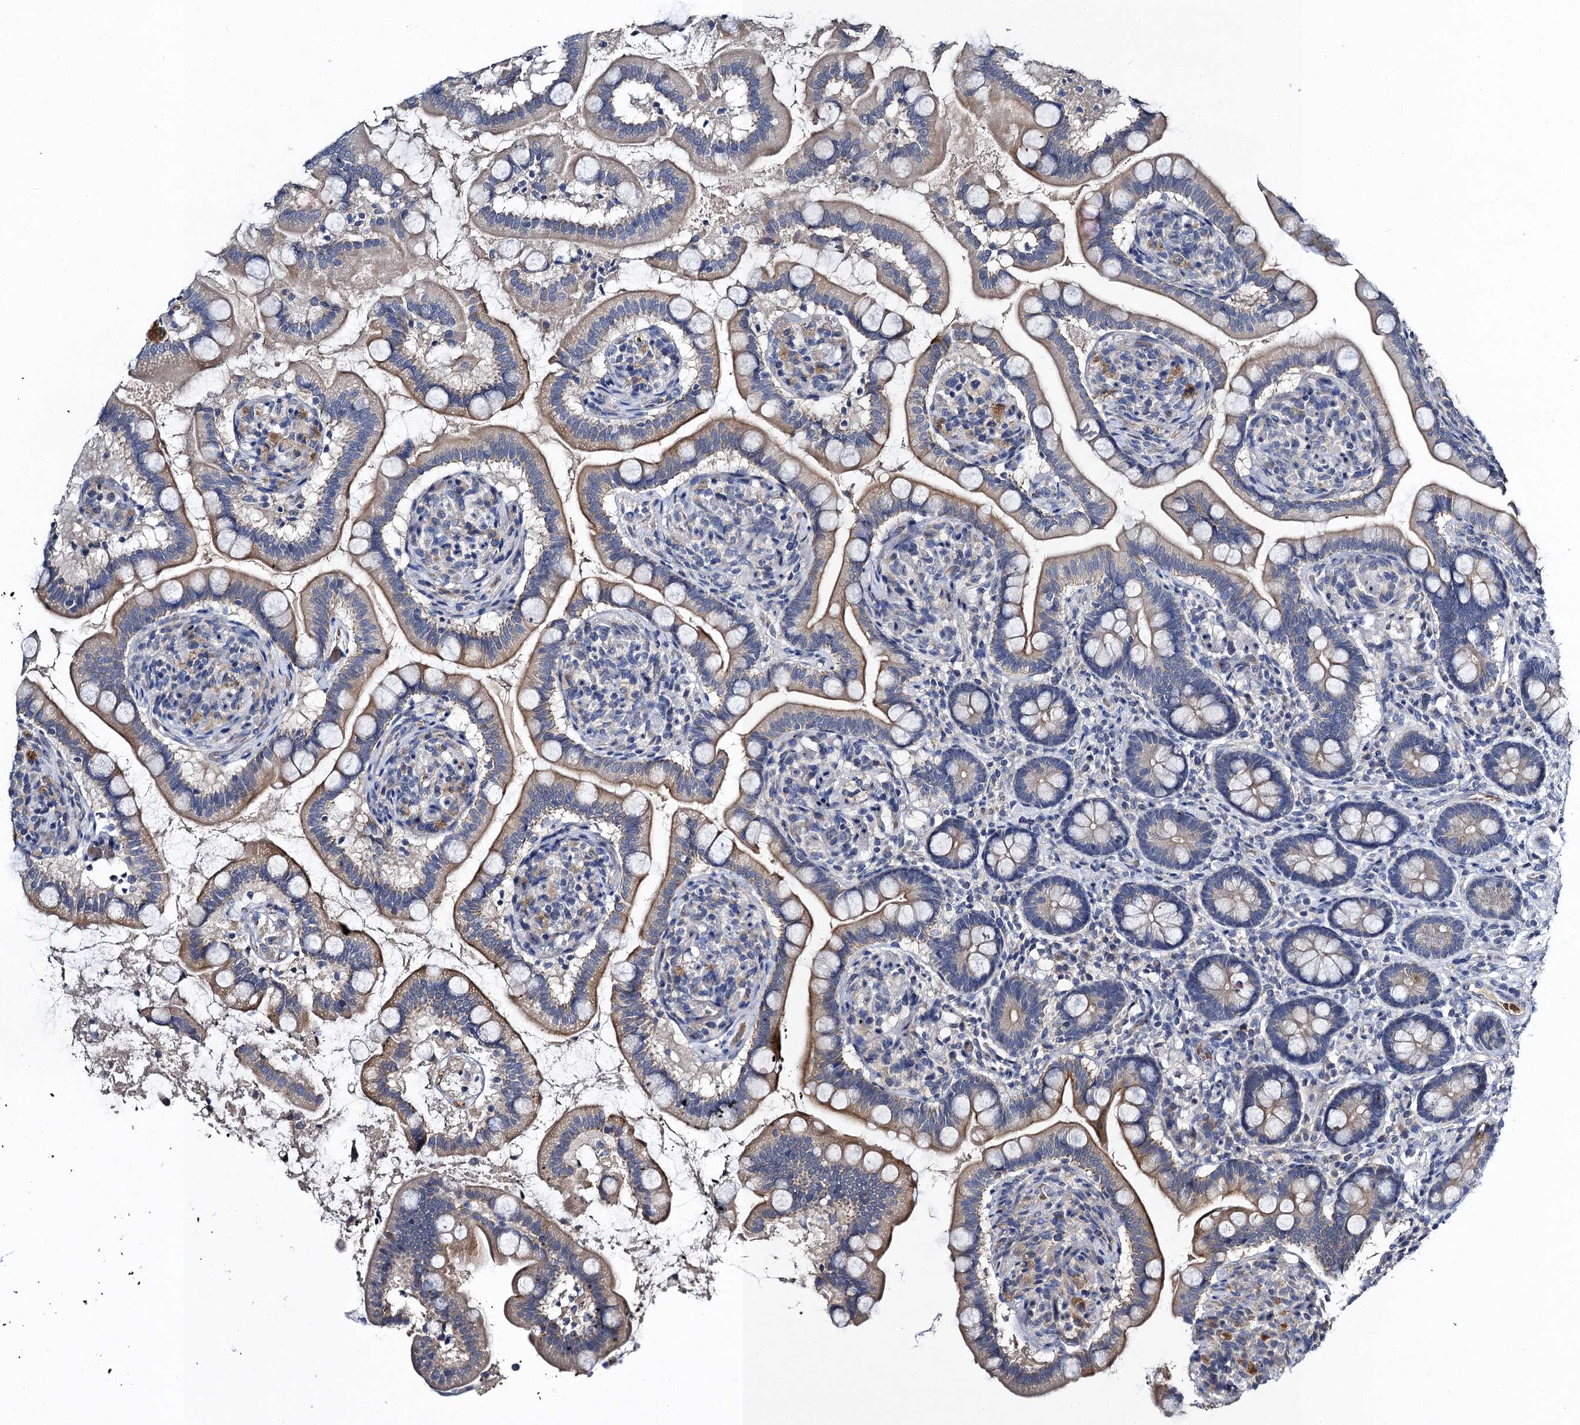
{"staining": {"intensity": "weak", "quantity": ">75%", "location": "cytoplasmic/membranous"}, "tissue": "small intestine", "cell_type": "Glandular cells", "image_type": "normal", "snomed": [{"axis": "morphology", "description": "Normal tissue, NOS"}, {"axis": "topography", "description": "Small intestine"}], "caption": "Protein expression analysis of unremarkable small intestine demonstrates weak cytoplasmic/membranous expression in about >75% of glandular cells.", "gene": "SLC11A2", "patient": {"sex": "female", "age": 64}}